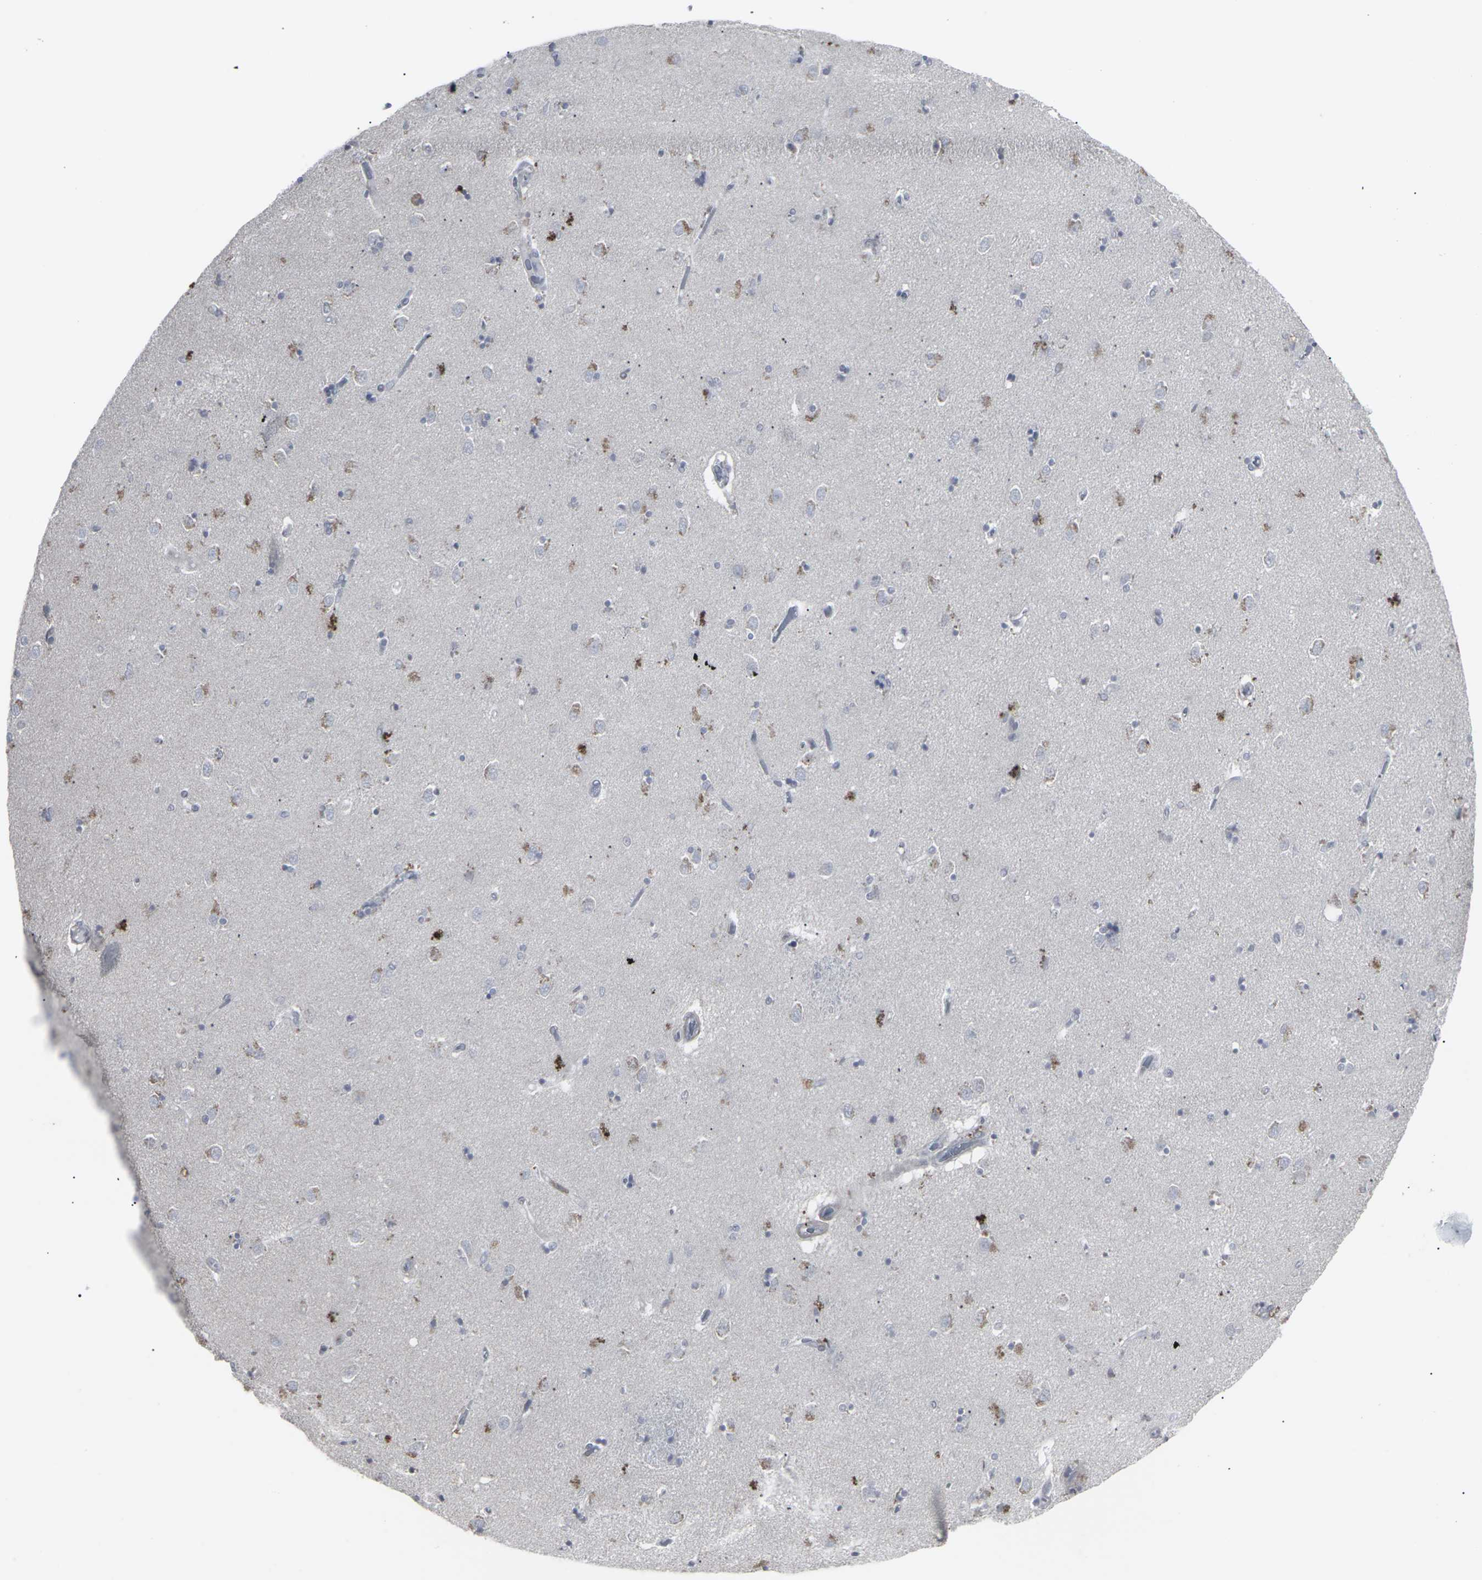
{"staining": {"intensity": "negative", "quantity": "none", "location": "none"}, "tissue": "caudate", "cell_type": "Glial cells", "image_type": "normal", "snomed": [{"axis": "morphology", "description": "Normal tissue, NOS"}, {"axis": "topography", "description": "Lateral ventricle wall"}], "caption": "Human caudate stained for a protein using immunohistochemistry reveals no staining in glial cells.", "gene": "APOBEC2", "patient": {"sex": "female", "age": 54}}